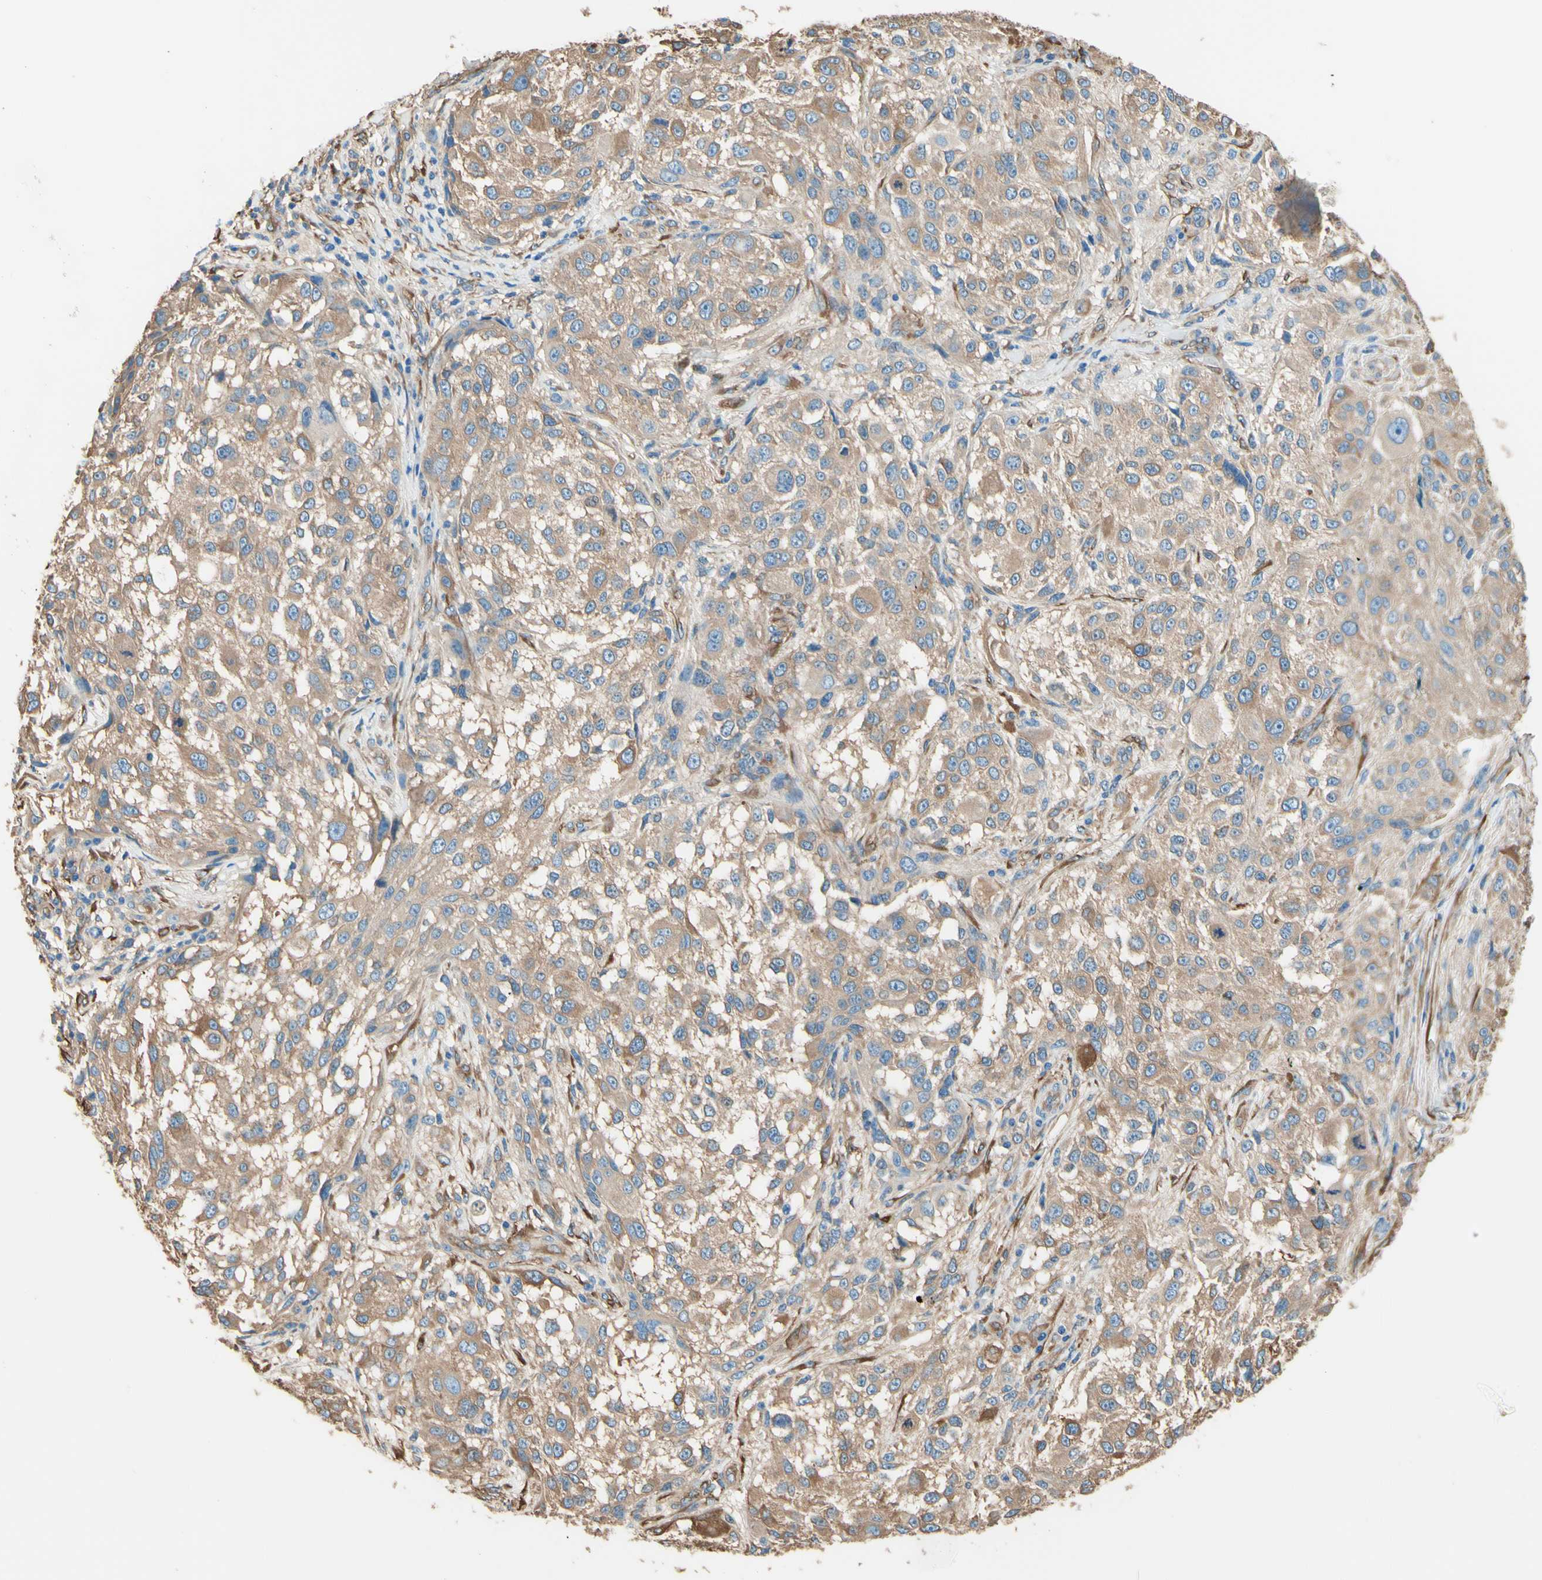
{"staining": {"intensity": "moderate", "quantity": ">75%", "location": "cytoplasmic/membranous"}, "tissue": "melanoma", "cell_type": "Tumor cells", "image_type": "cancer", "snomed": [{"axis": "morphology", "description": "Necrosis, NOS"}, {"axis": "morphology", "description": "Malignant melanoma, NOS"}, {"axis": "topography", "description": "Skin"}], "caption": "Human malignant melanoma stained with a brown dye exhibits moderate cytoplasmic/membranous positive staining in about >75% of tumor cells.", "gene": "DPYSL3", "patient": {"sex": "female", "age": 87}}